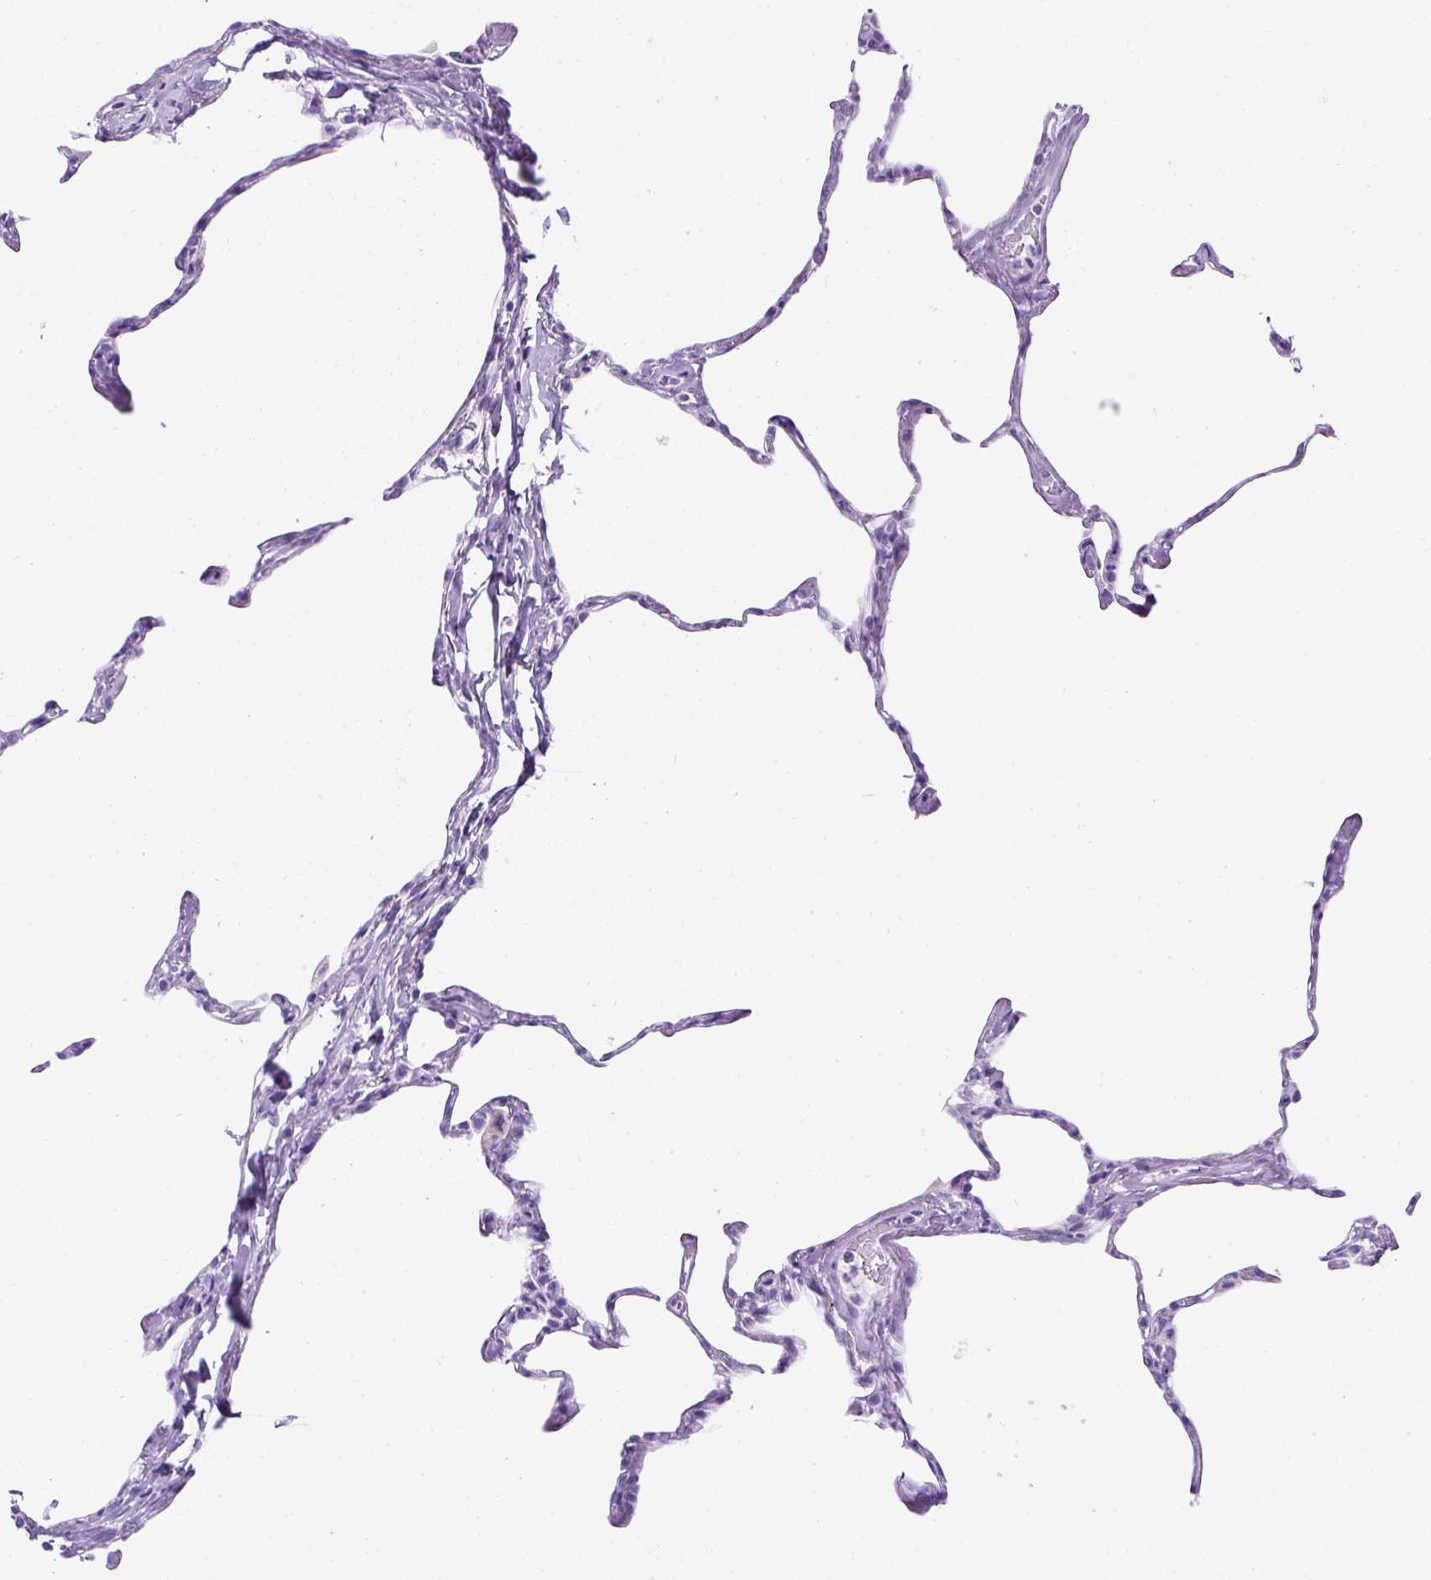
{"staining": {"intensity": "negative", "quantity": "none", "location": "none"}, "tissue": "lung", "cell_type": "Alveolar cells", "image_type": "normal", "snomed": [{"axis": "morphology", "description": "Normal tissue, NOS"}, {"axis": "topography", "description": "Lung"}], "caption": "Image shows no protein positivity in alveolar cells of benign lung. (DAB (3,3'-diaminobenzidine) immunohistochemistry with hematoxylin counter stain).", "gene": "KRT12", "patient": {"sex": "male", "age": 65}}